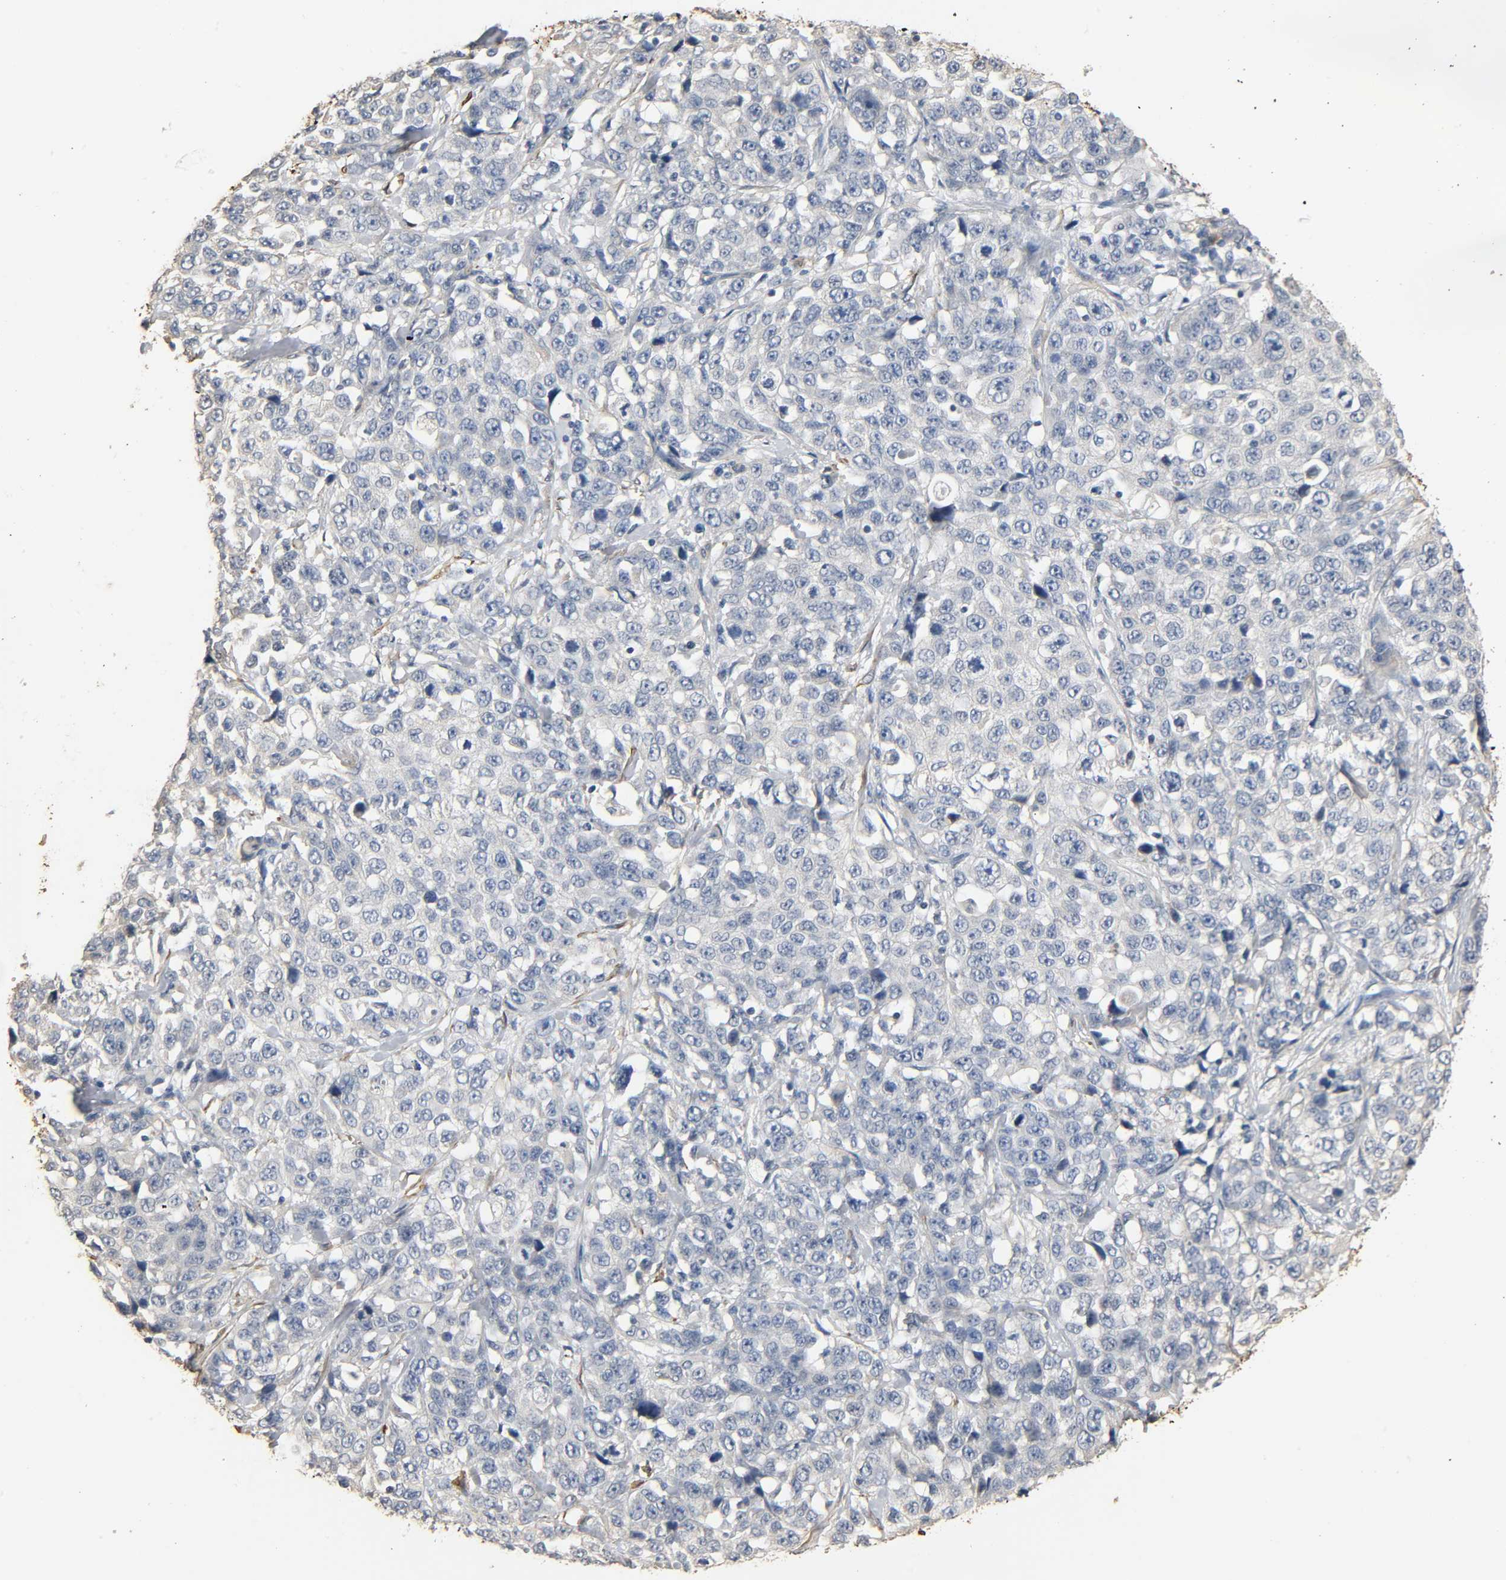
{"staining": {"intensity": "negative", "quantity": "none", "location": "none"}, "tissue": "stomach cancer", "cell_type": "Tumor cells", "image_type": "cancer", "snomed": [{"axis": "morphology", "description": "Normal tissue, NOS"}, {"axis": "morphology", "description": "Adenocarcinoma, NOS"}, {"axis": "topography", "description": "Stomach"}], "caption": "Immunohistochemistry micrograph of neoplastic tissue: adenocarcinoma (stomach) stained with DAB (3,3'-diaminobenzidine) displays no significant protein positivity in tumor cells. (DAB IHC with hematoxylin counter stain).", "gene": "GSTA3", "patient": {"sex": "male", "age": 48}}